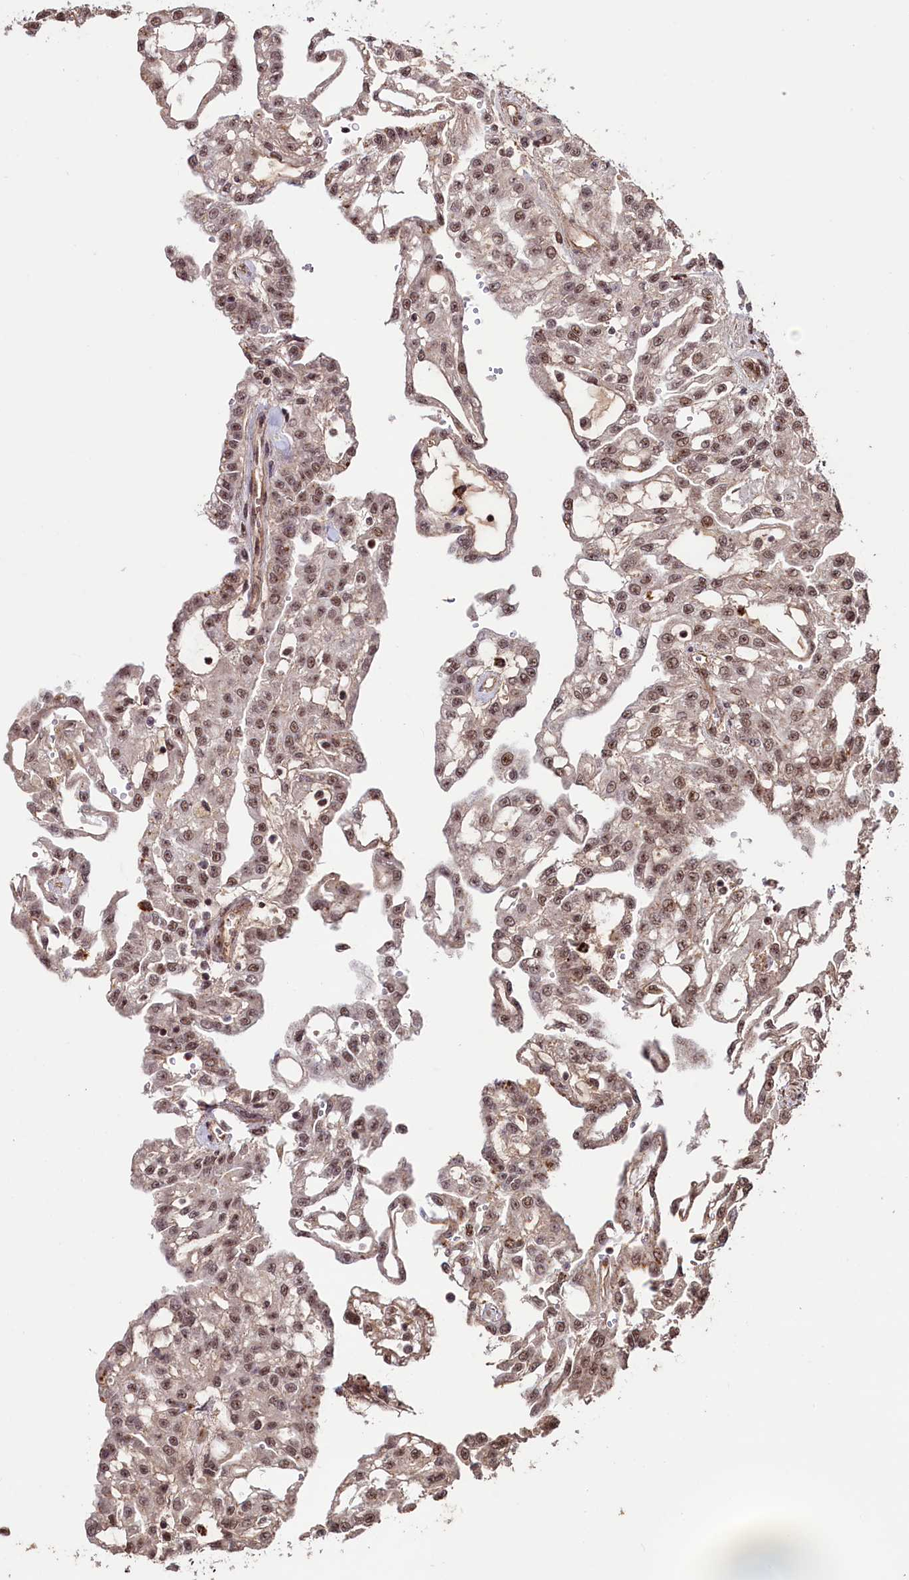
{"staining": {"intensity": "moderate", "quantity": ">75%", "location": "nuclear"}, "tissue": "renal cancer", "cell_type": "Tumor cells", "image_type": "cancer", "snomed": [{"axis": "morphology", "description": "Adenocarcinoma, NOS"}, {"axis": "topography", "description": "Kidney"}], "caption": "Protein expression analysis of human adenocarcinoma (renal) reveals moderate nuclear positivity in about >75% of tumor cells.", "gene": "SFSWAP", "patient": {"sex": "male", "age": 63}}